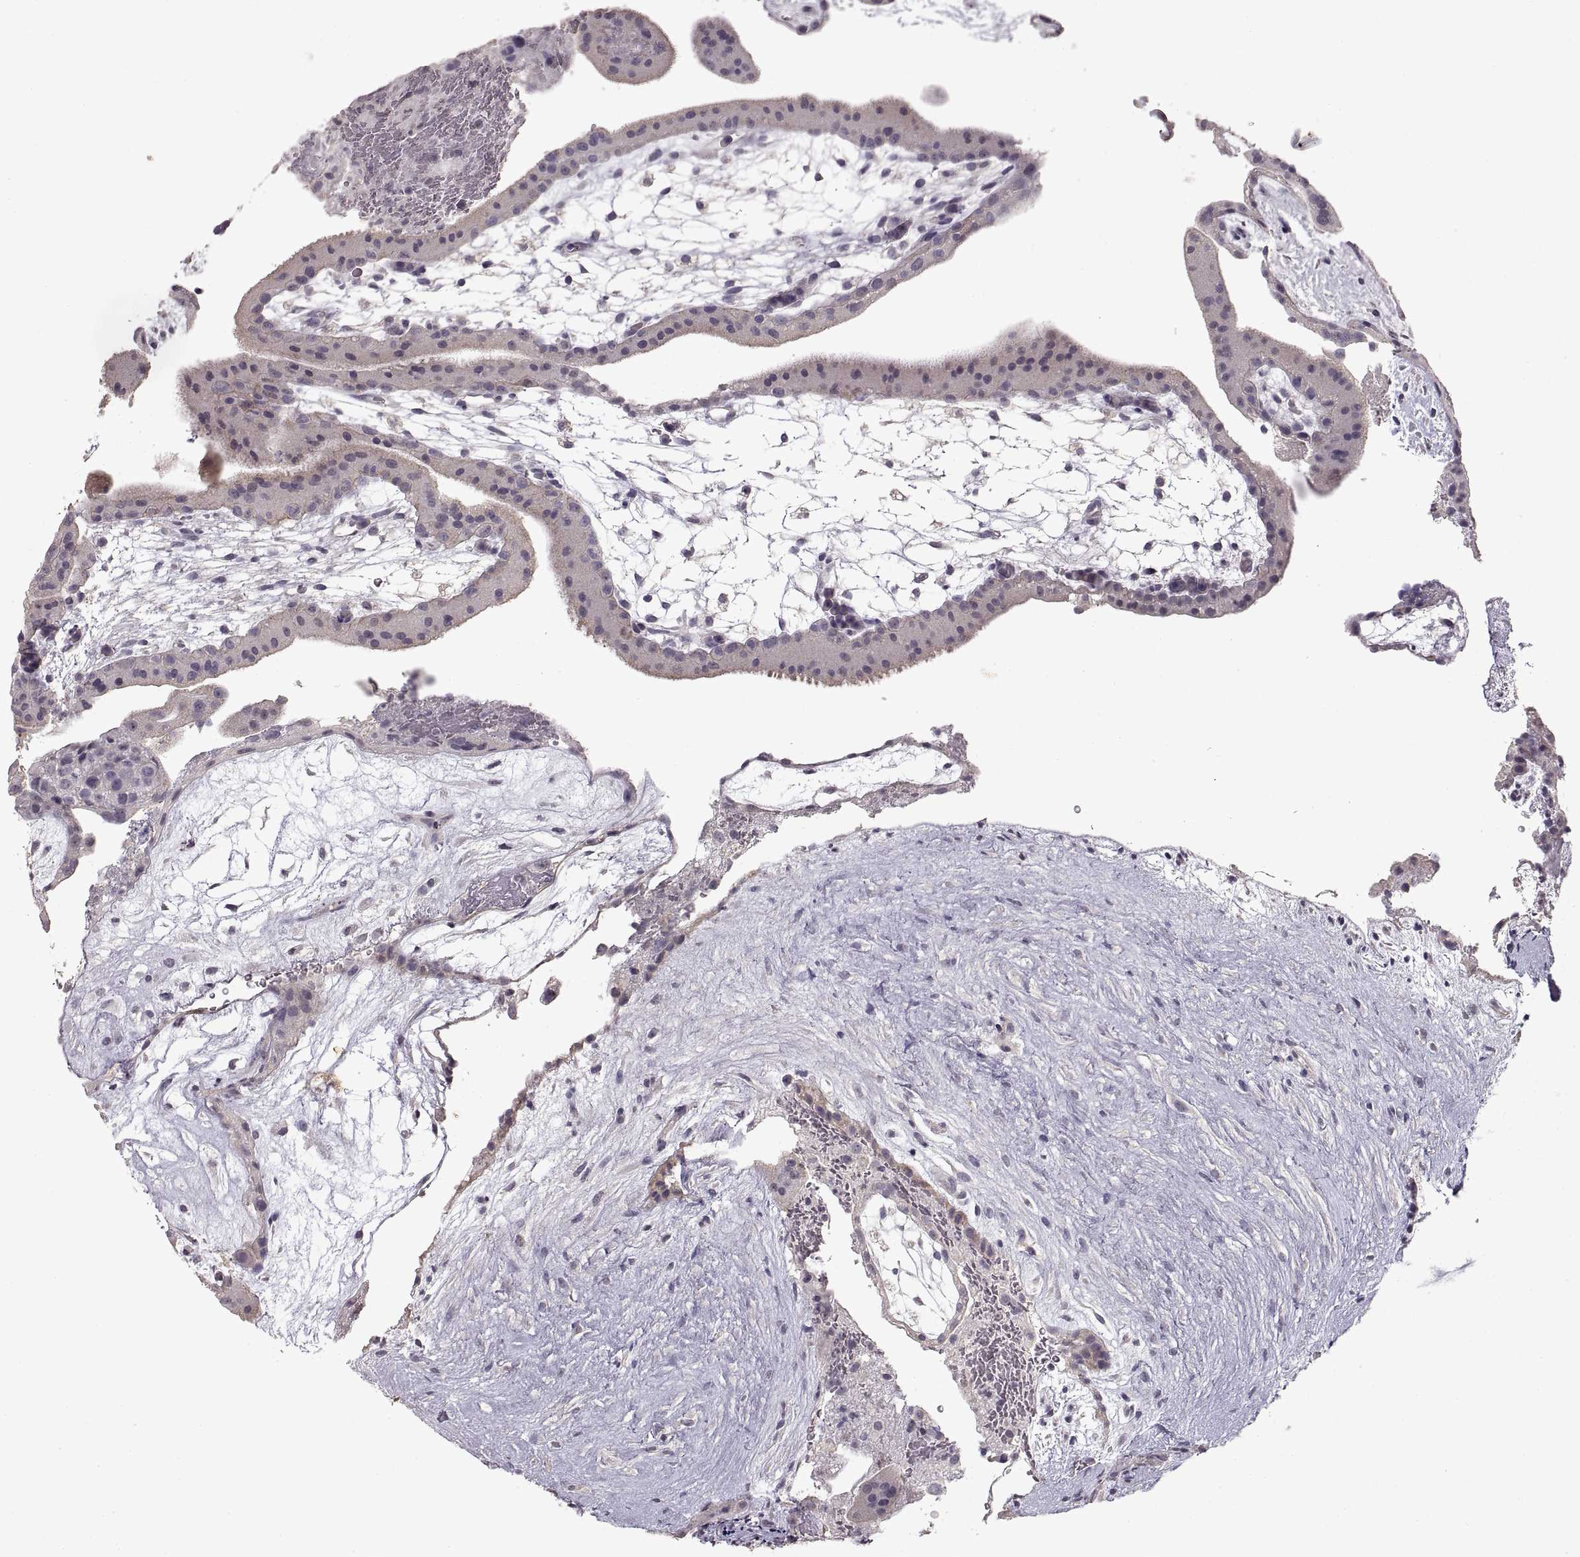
{"staining": {"intensity": "negative", "quantity": "none", "location": "none"}, "tissue": "placenta", "cell_type": "Decidual cells", "image_type": "normal", "snomed": [{"axis": "morphology", "description": "Normal tissue, NOS"}, {"axis": "topography", "description": "Placenta"}], "caption": "Placenta was stained to show a protein in brown. There is no significant expression in decidual cells. (DAB immunohistochemistry, high magnification).", "gene": "ADAM11", "patient": {"sex": "female", "age": 19}}